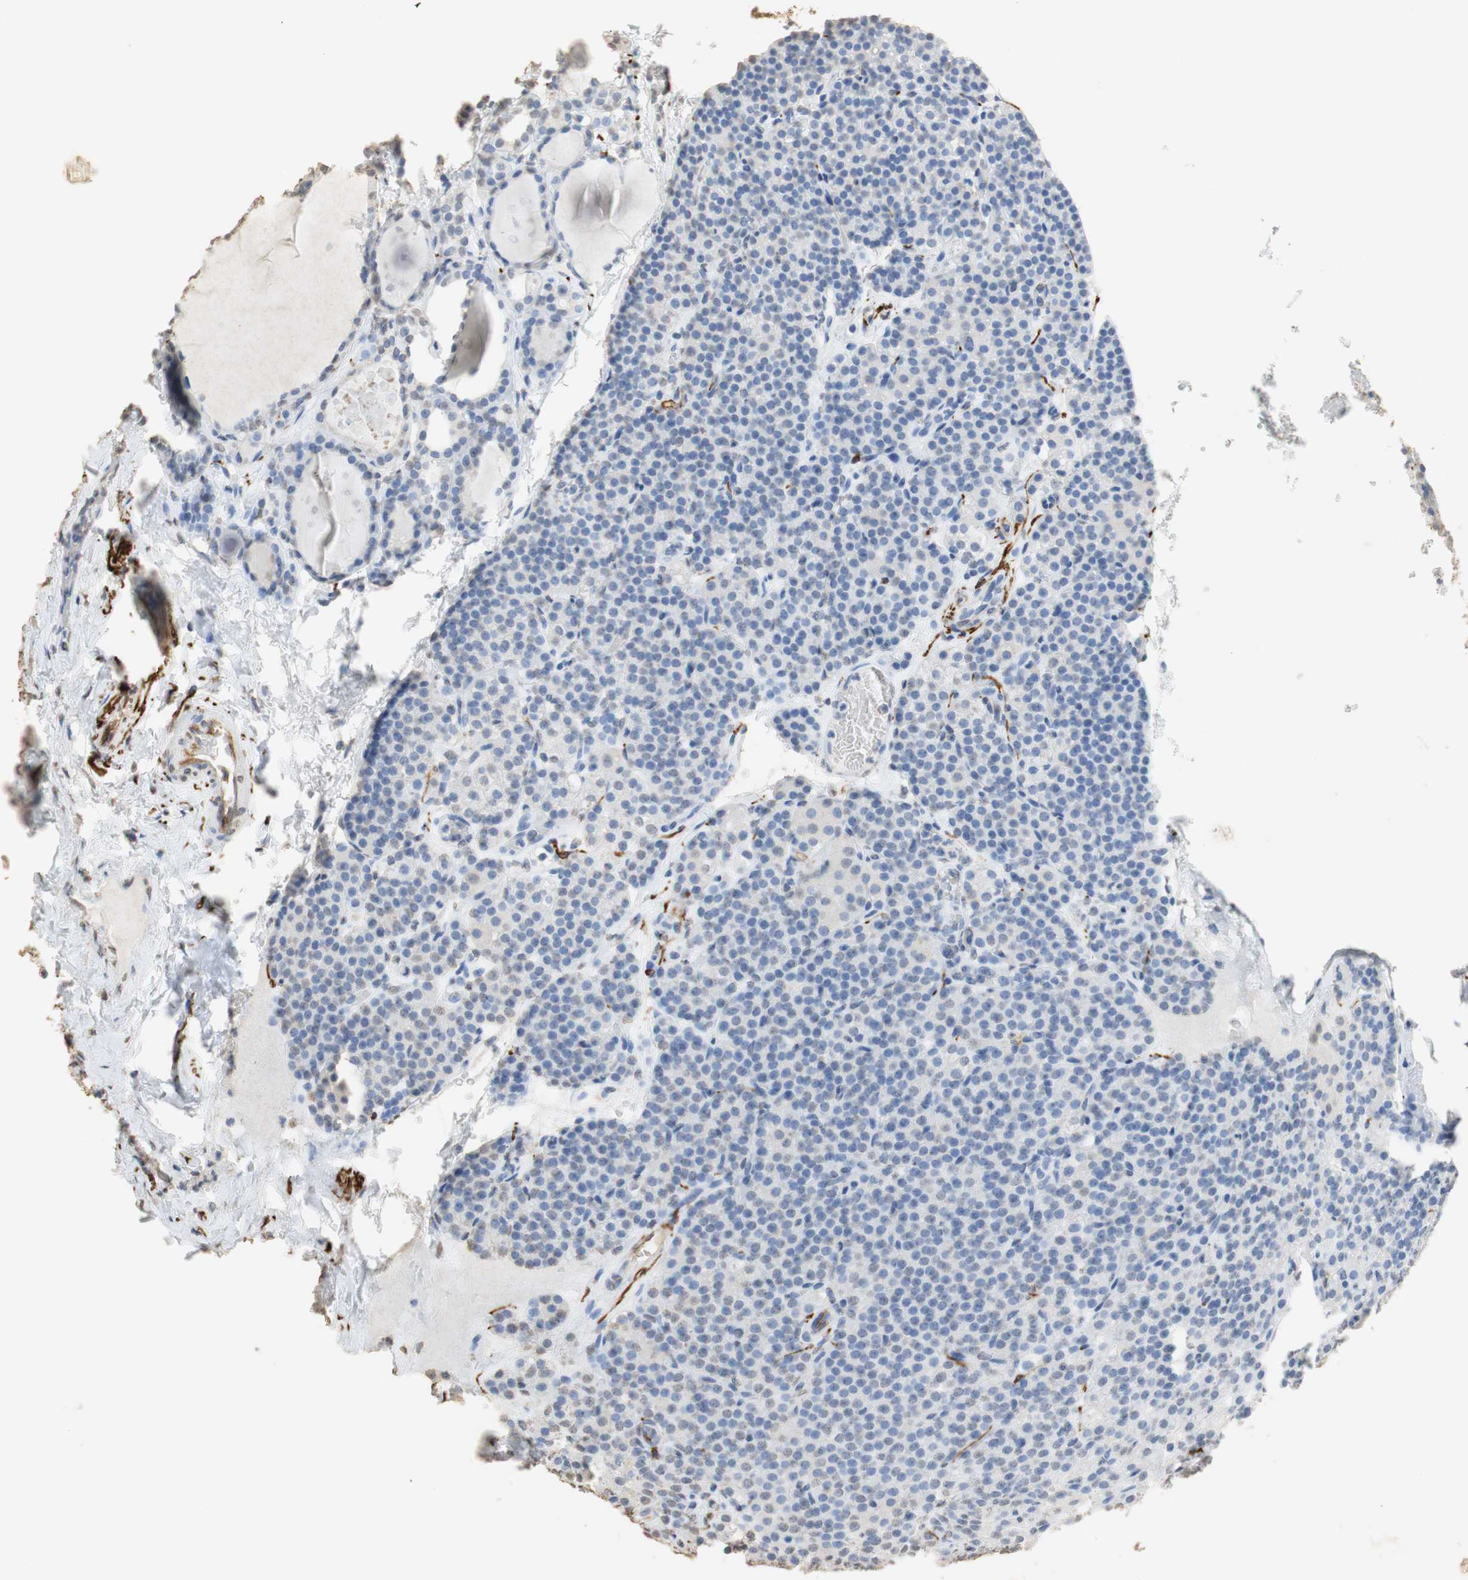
{"staining": {"intensity": "weak", "quantity": "<25%", "location": "nuclear"}, "tissue": "parathyroid gland", "cell_type": "Glandular cells", "image_type": "normal", "snomed": [{"axis": "morphology", "description": "Normal tissue, NOS"}, {"axis": "topography", "description": "Parathyroid gland"}], "caption": "This is a photomicrograph of immunohistochemistry staining of normal parathyroid gland, which shows no positivity in glandular cells.", "gene": "L1CAM", "patient": {"sex": "female", "age": 57}}